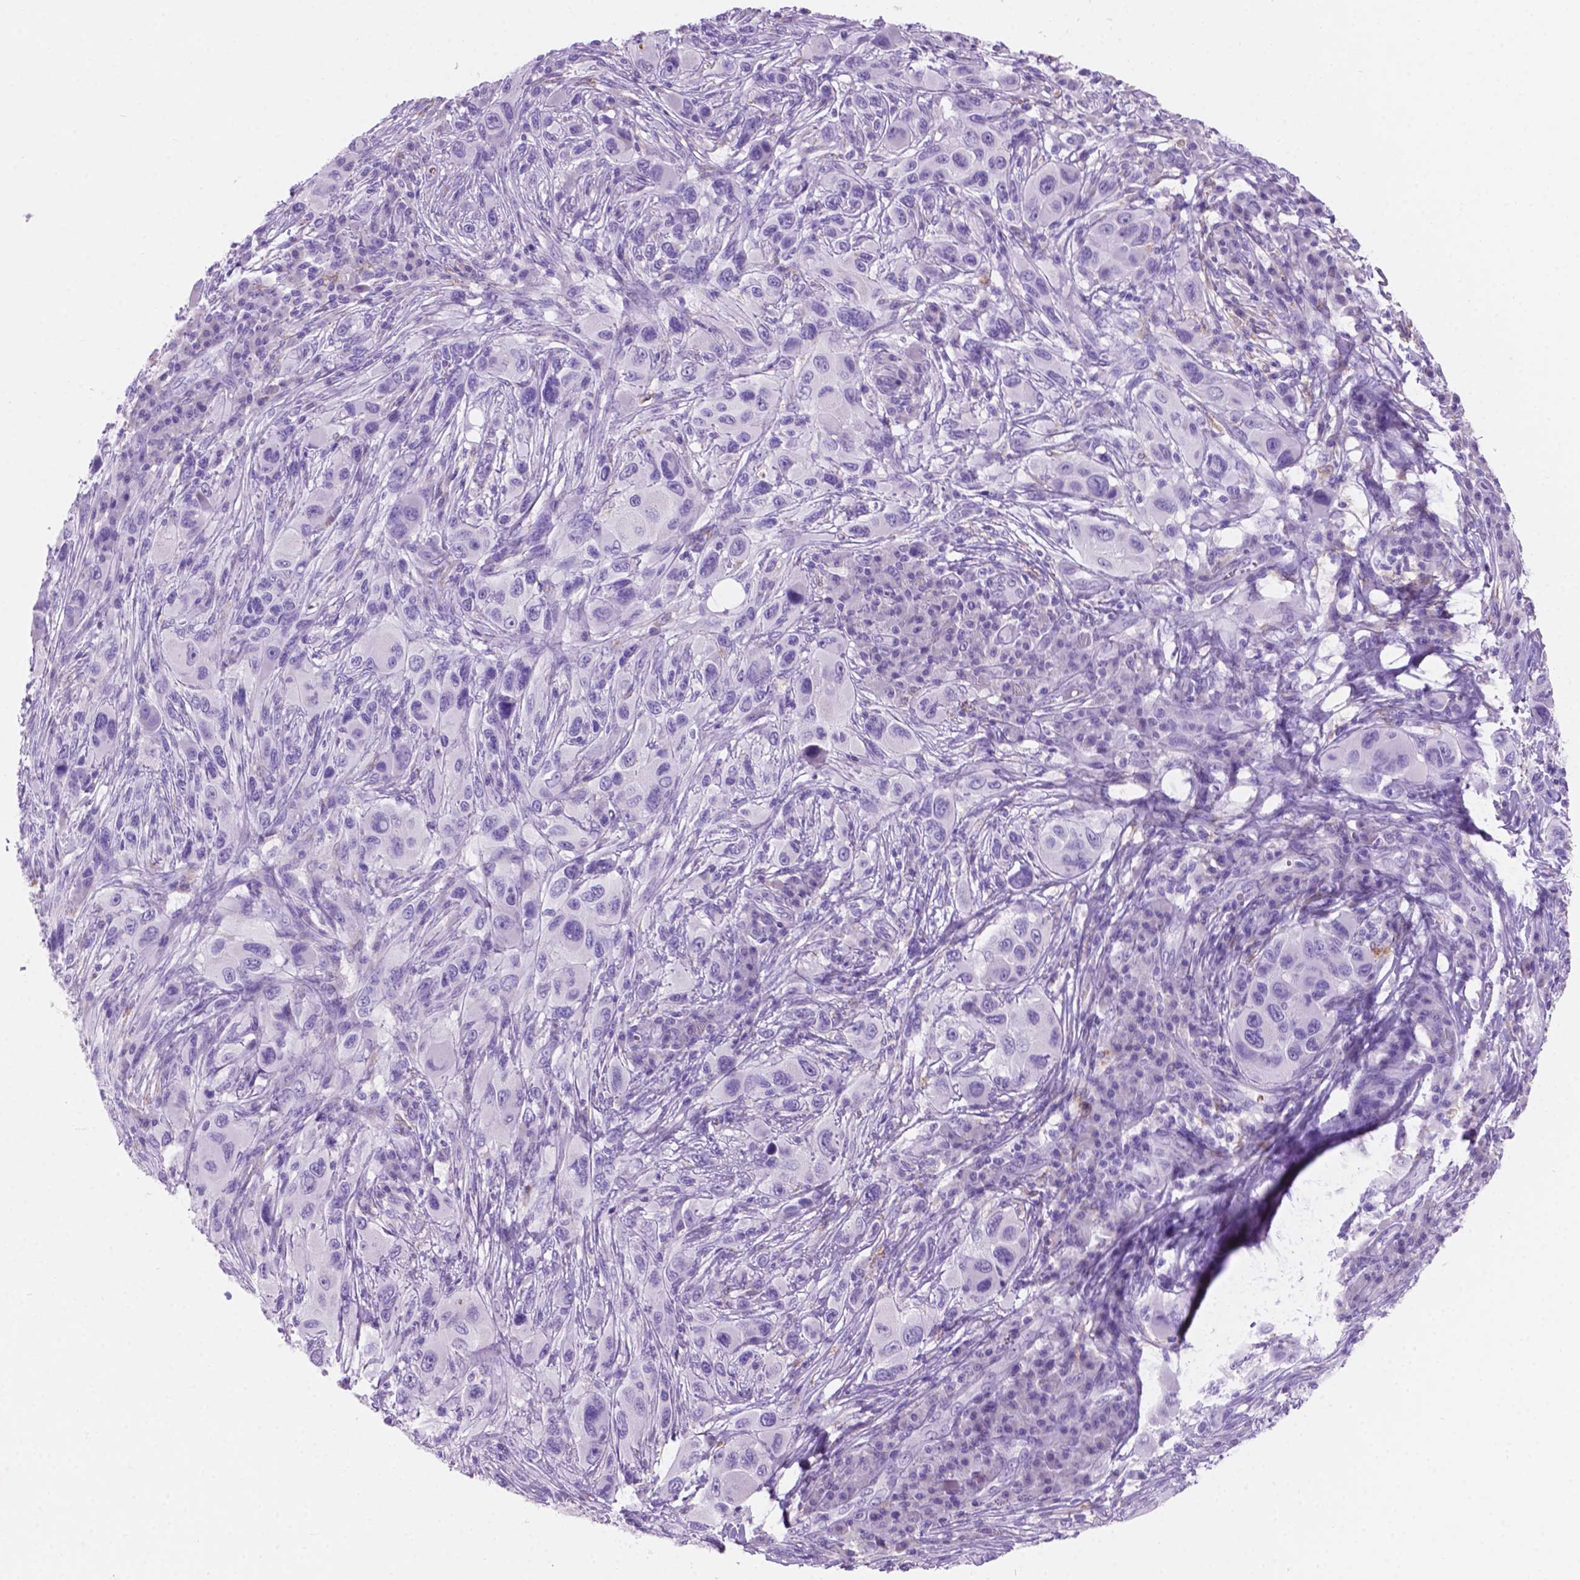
{"staining": {"intensity": "negative", "quantity": "none", "location": "none"}, "tissue": "melanoma", "cell_type": "Tumor cells", "image_type": "cancer", "snomed": [{"axis": "morphology", "description": "Malignant melanoma, NOS"}, {"axis": "topography", "description": "Skin"}], "caption": "The image exhibits no significant positivity in tumor cells of malignant melanoma.", "gene": "GRIN2B", "patient": {"sex": "male", "age": 53}}